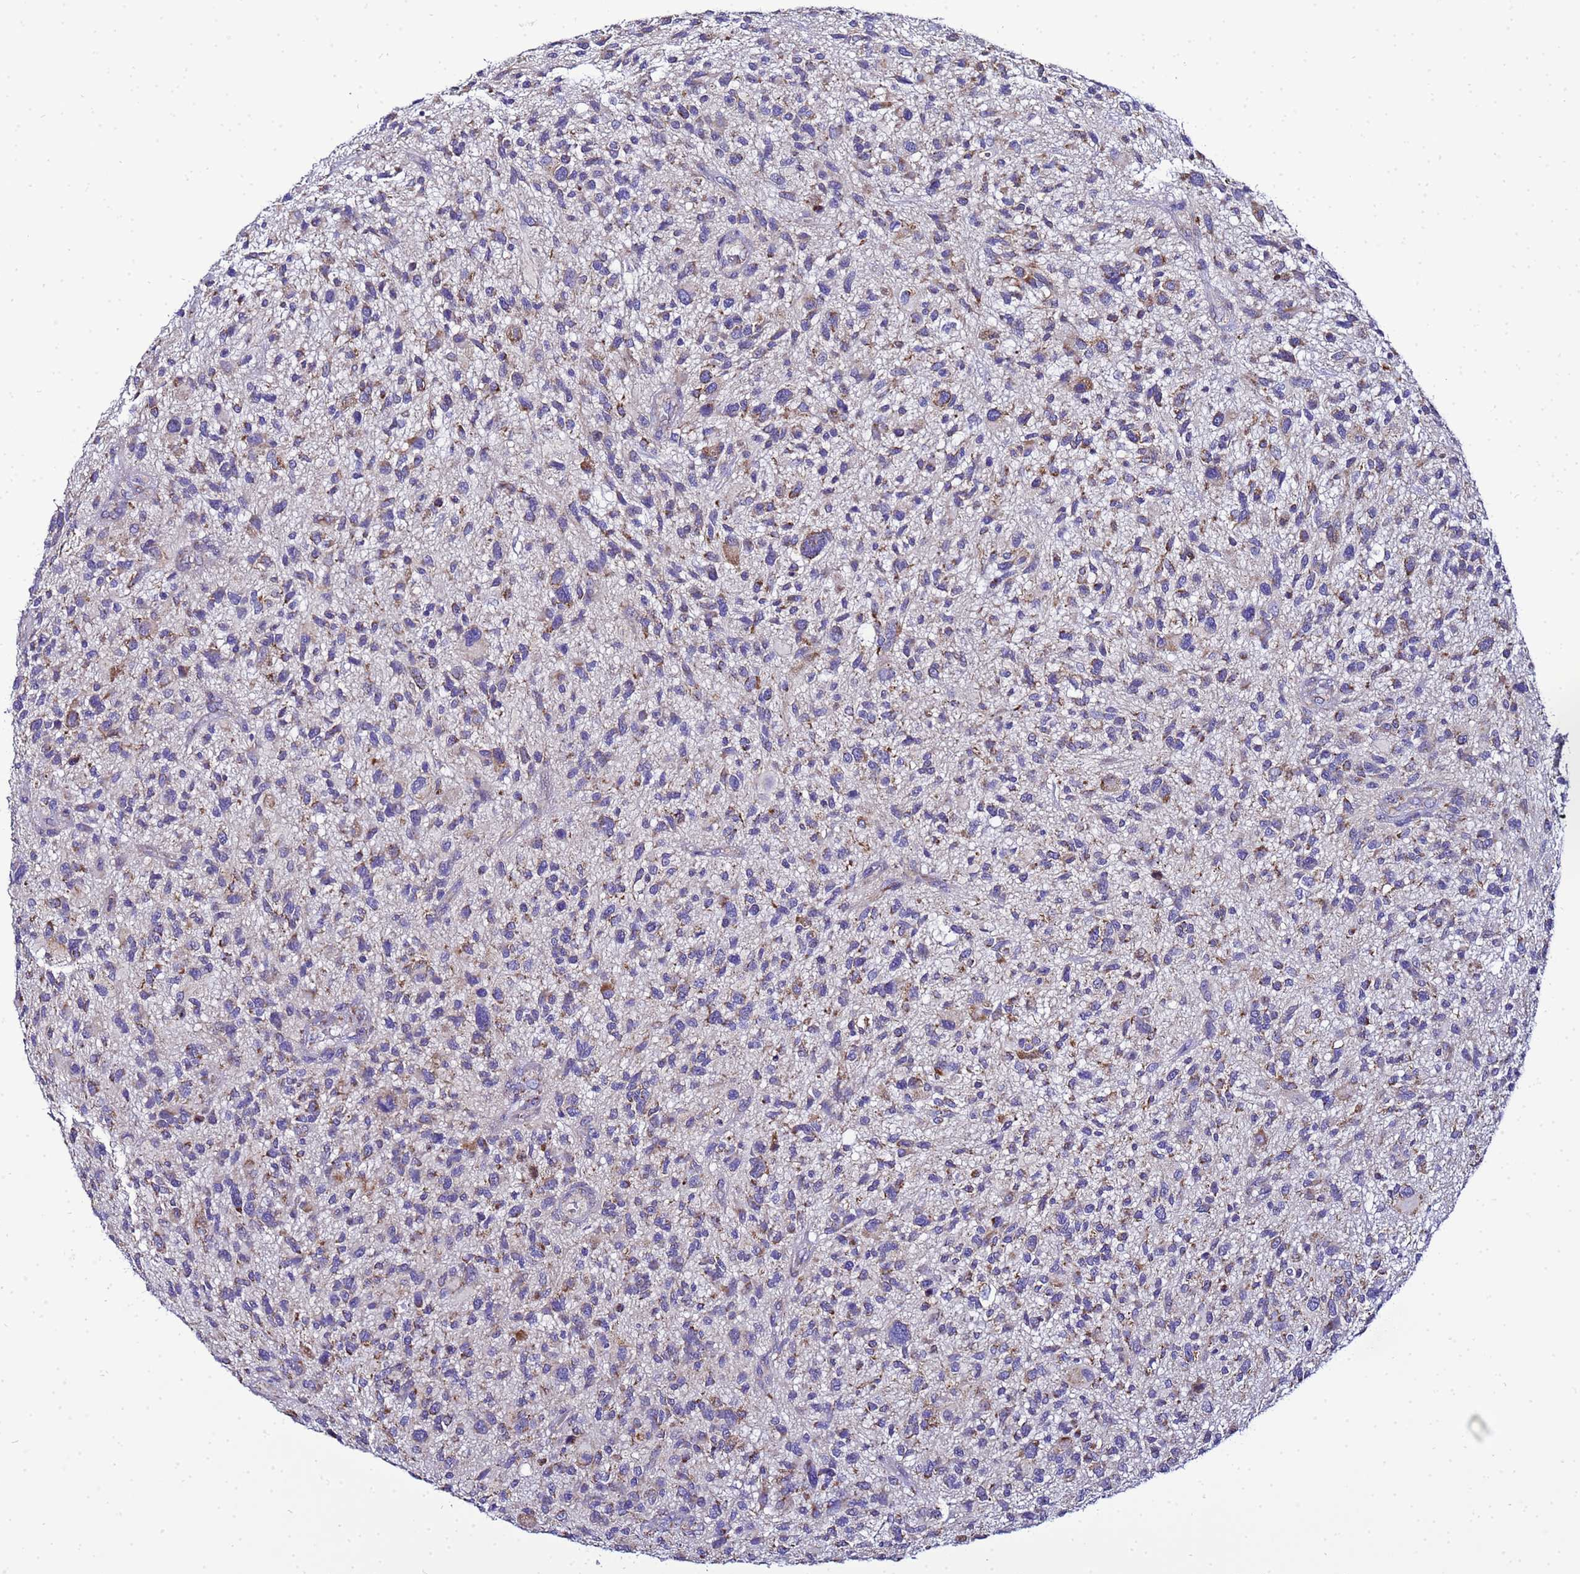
{"staining": {"intensity": "moderate", "quantity": "<25%", "location": "cytoplasmic/membranous"}, "tissue": "glioma", "cell_type": "Tumor cells", "image_type": "cancer", "snomed": [{"axis": "morphology", "description": "Glioma, malignant, High grade"}, {"axis": "topography", "description": "Brain"}], "caption": "Glioma stained for a protein demonstrates moderate cytoplasmic/membranous positivity in tumor cells. (brown staining indicates protein expression, while blue staining denotes nuclei).", "gene": "HIGD2A", "patient": {"sex": "male", "age": 47}}